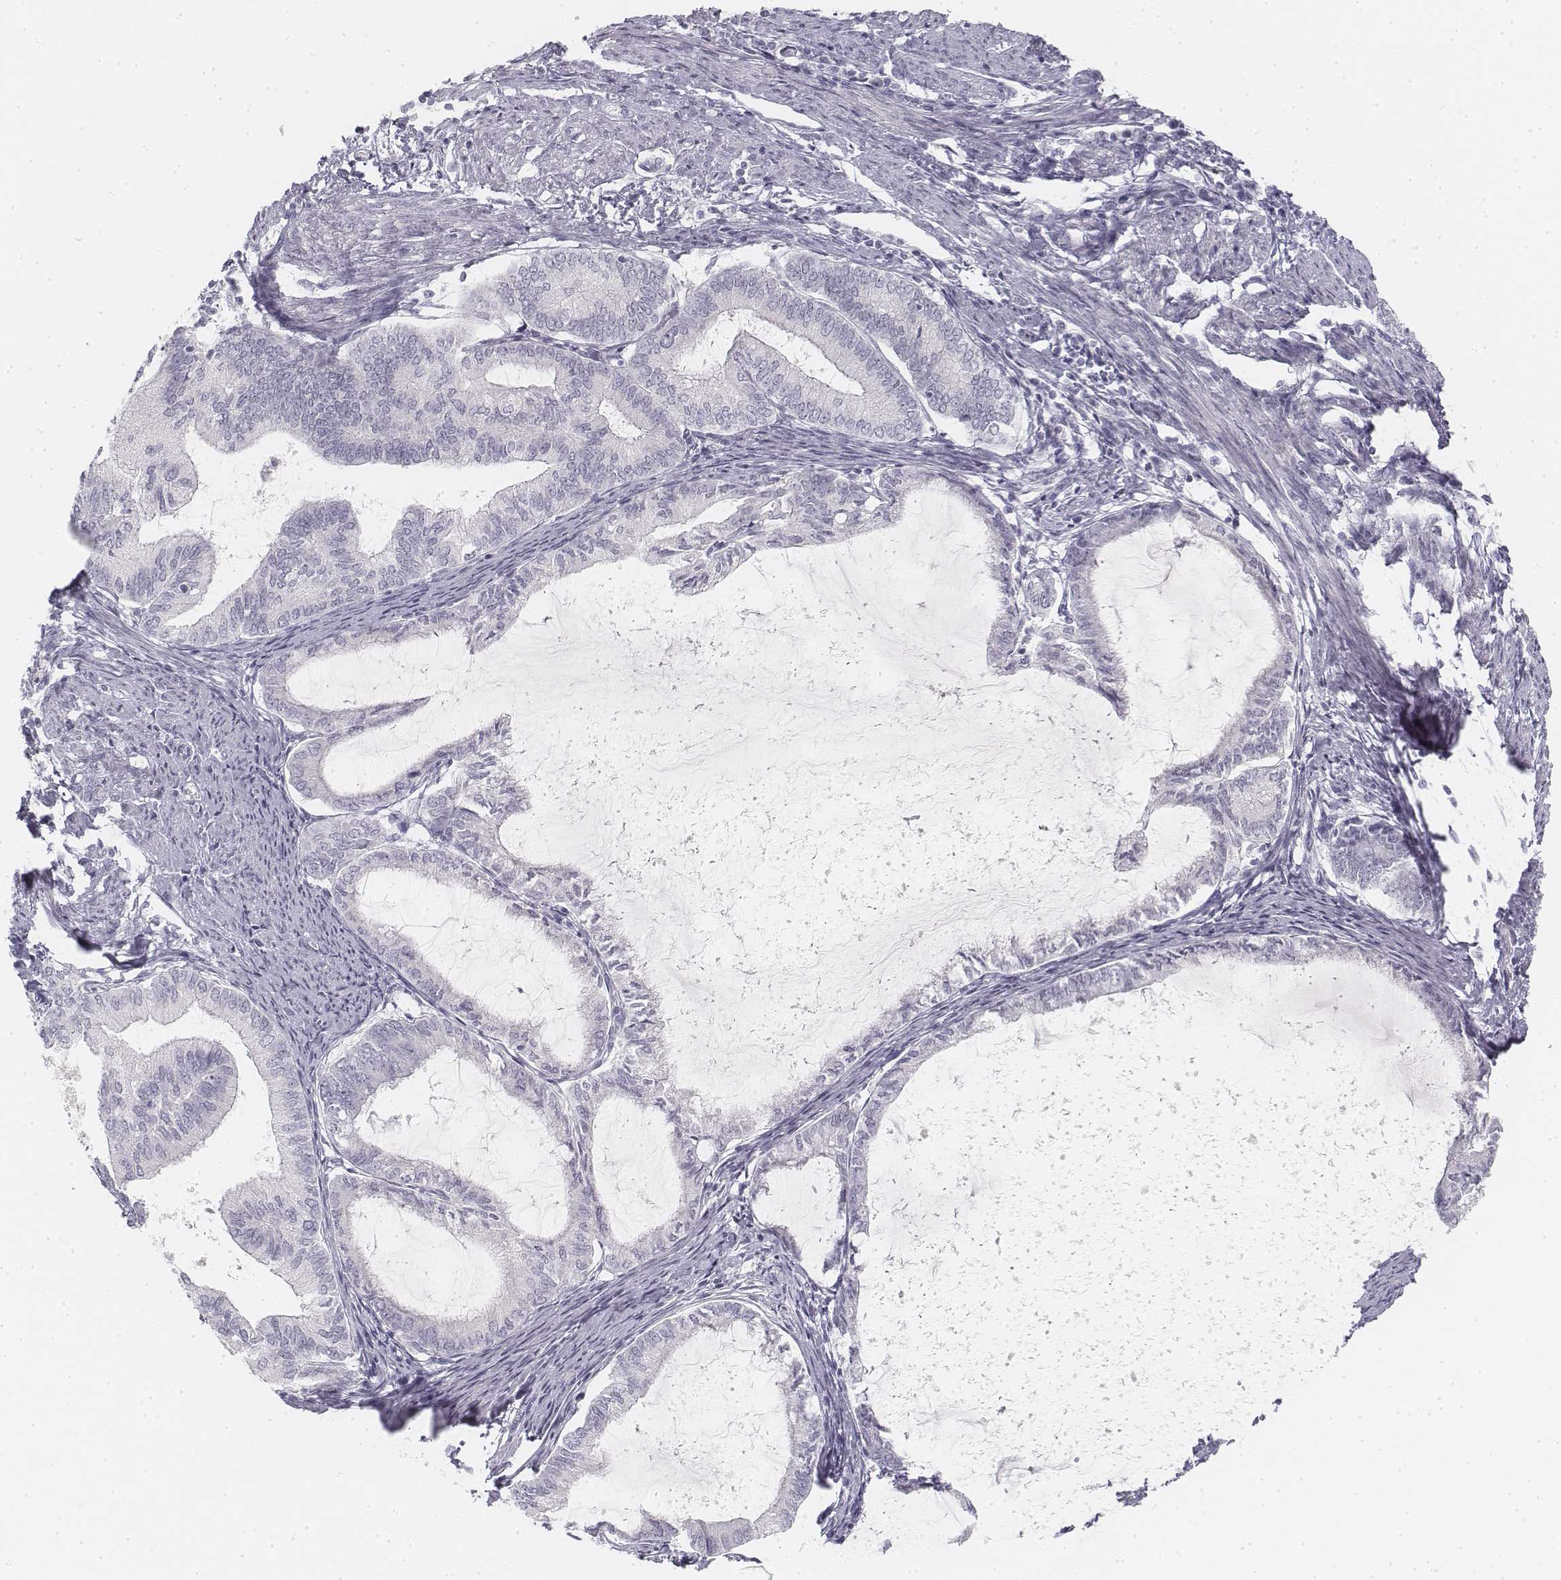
{"staining": {"intensity": "negative", "quantity": "none", "location": "none"}, "tissue": "endometrial cancer", "cell_type": "Tumor cells", "image_type": "cancer", "snomed": [{"axis": "morphology", "description": "Adenocarcinoma, NOS"}, {"axis": "topography", "description": "Endometrium"}], "caption": "Histopathology image shows no protein expression in tumor cells of endometrial cancer (adenocarcinoma) tissue.", "gene": "KRT25", "patient": {"sex": "female", "age": 86}}